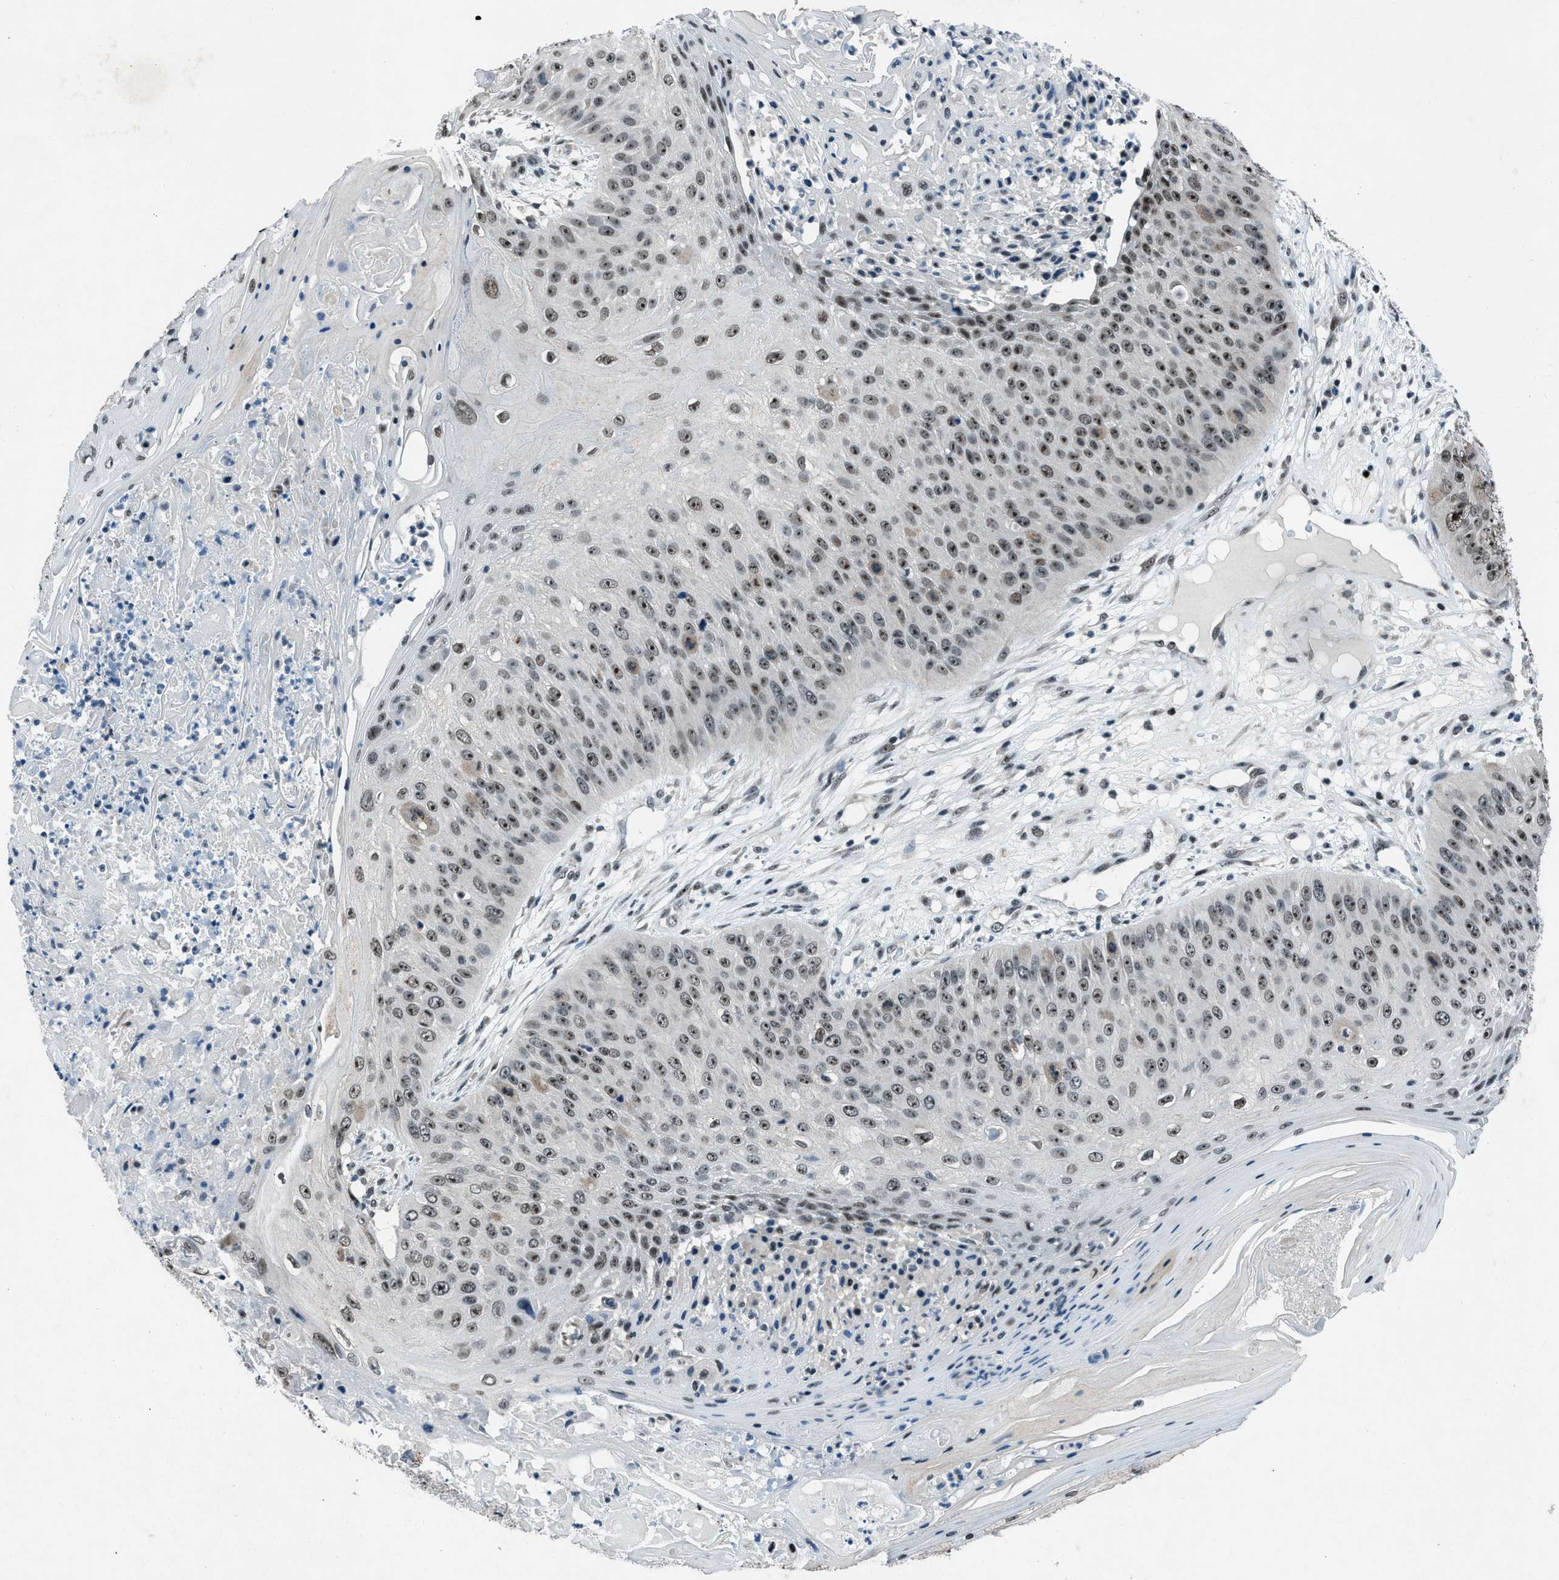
{"staining": {"intensity": "moderate", "quantity": "25%-75%", "location": "nuclear"}, "tissue": "skin cancer", "cell_type": "Tumor cells", "image_type": "cancer", "snomed": [{"axis": "morphology", "description": "Squamous cell carcinoma, NOS"}, {"axis": "topography", "description": "Skin"}], "caption": "This is an image of immunohistochemistry (IHC) staining of skin cancer (squamous cell carcinoma), which shows moderate staining in the nuclear of tumor cells.", "gene": "ADCY1", "patient": {"sex": "female", "age": 80}}